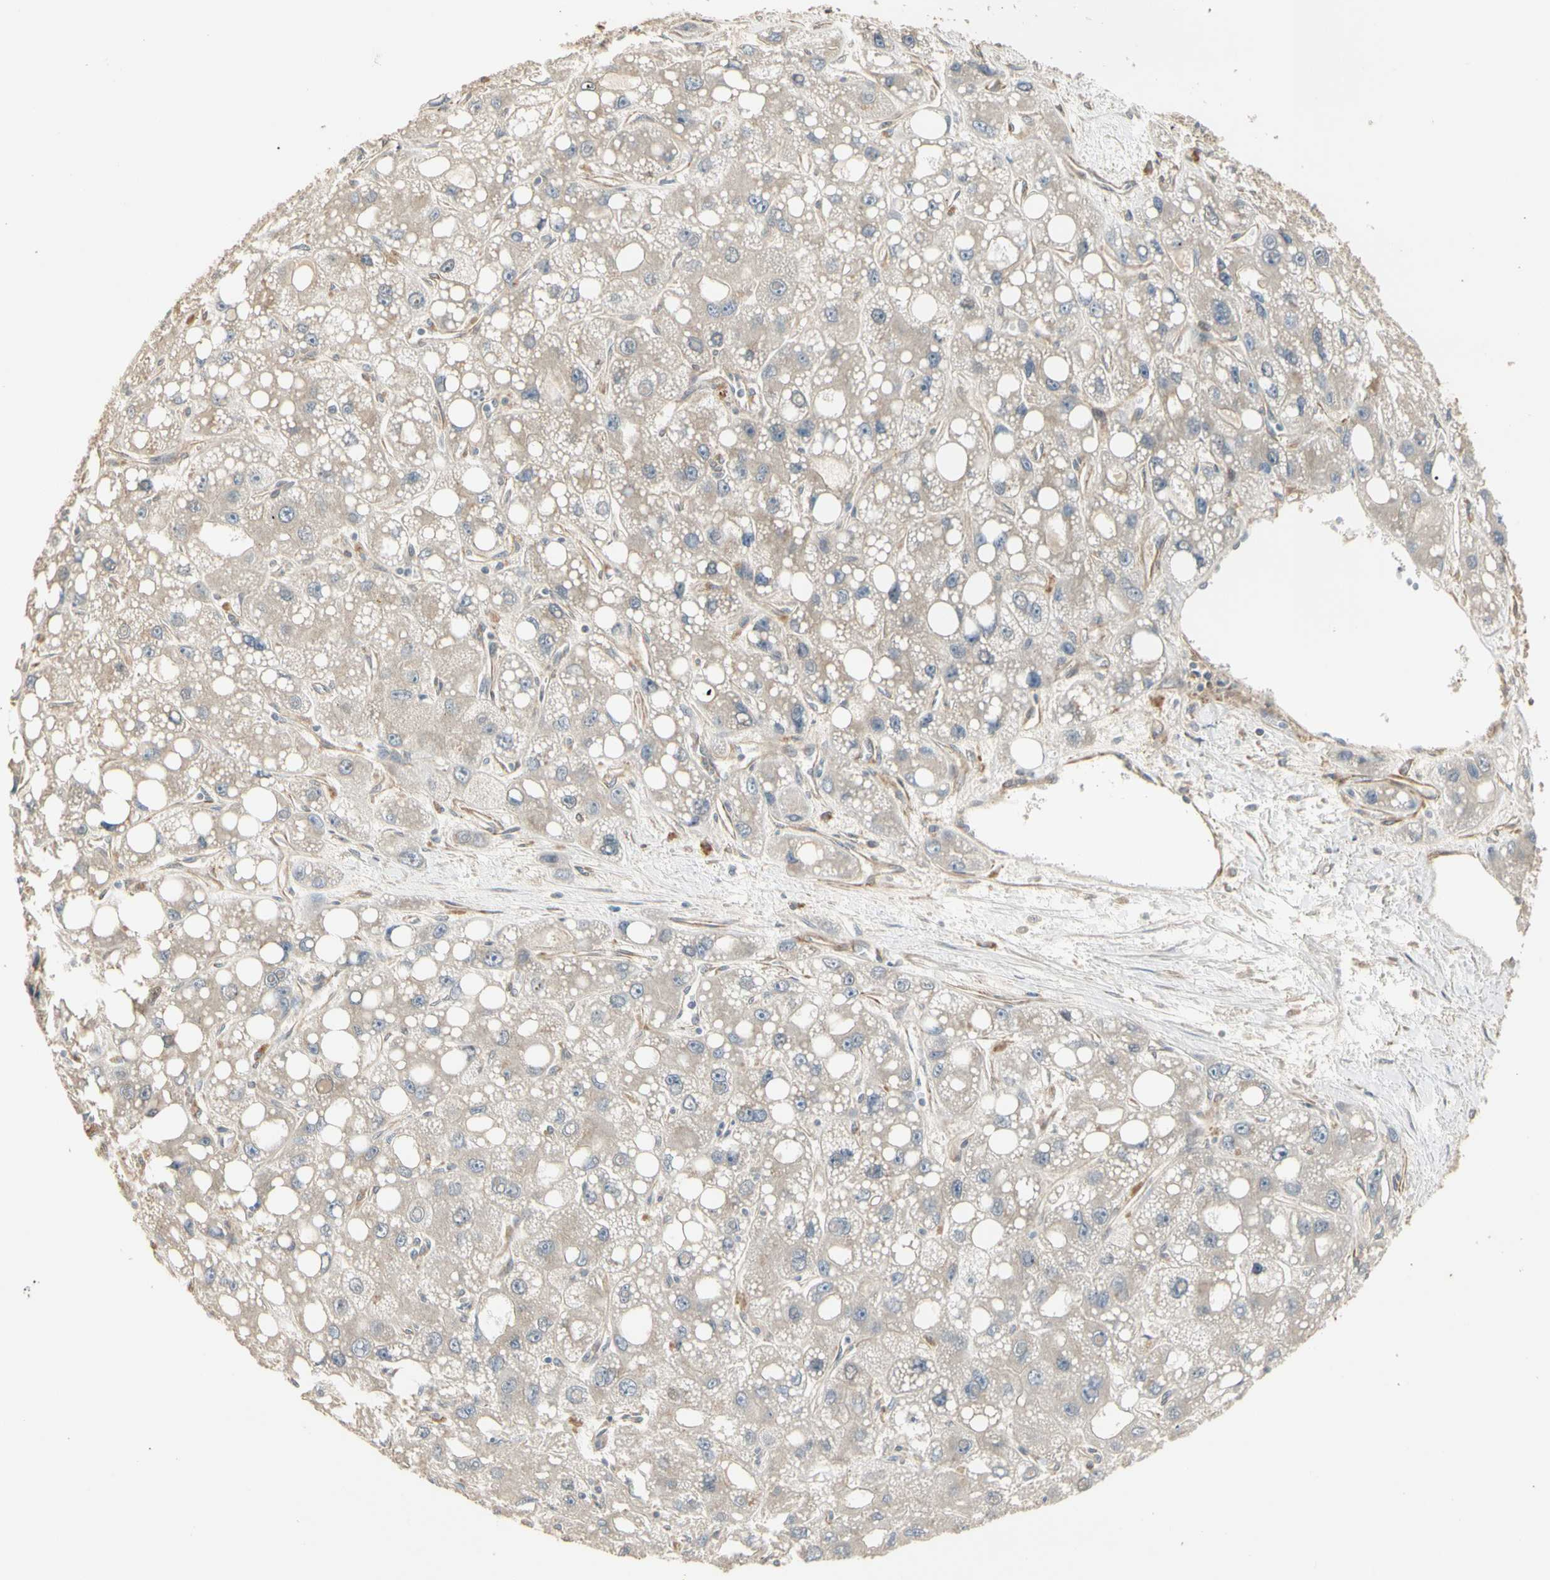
{"staining": {"intensity": "weak", "quantity": "<25%", "location": "cytoplasmic/membranous"}, "tissue": "liver cancer", "cell_type": "Tumor cells", "image_type": "cancer", "snomed": [{"axis": "morphology", "description": "Carcinoma, Hepatocellular, NOS"}, {"axis": "topography", "description": "Liver"}], "caption": "A high-resolution micrograph shows IHC staining of liver cancer (hepatocellular carcinoma), which reveals no significant staining in tumor cells.", "gene": "ATG4C", "patient": {"sex": "male", "age": 55}}